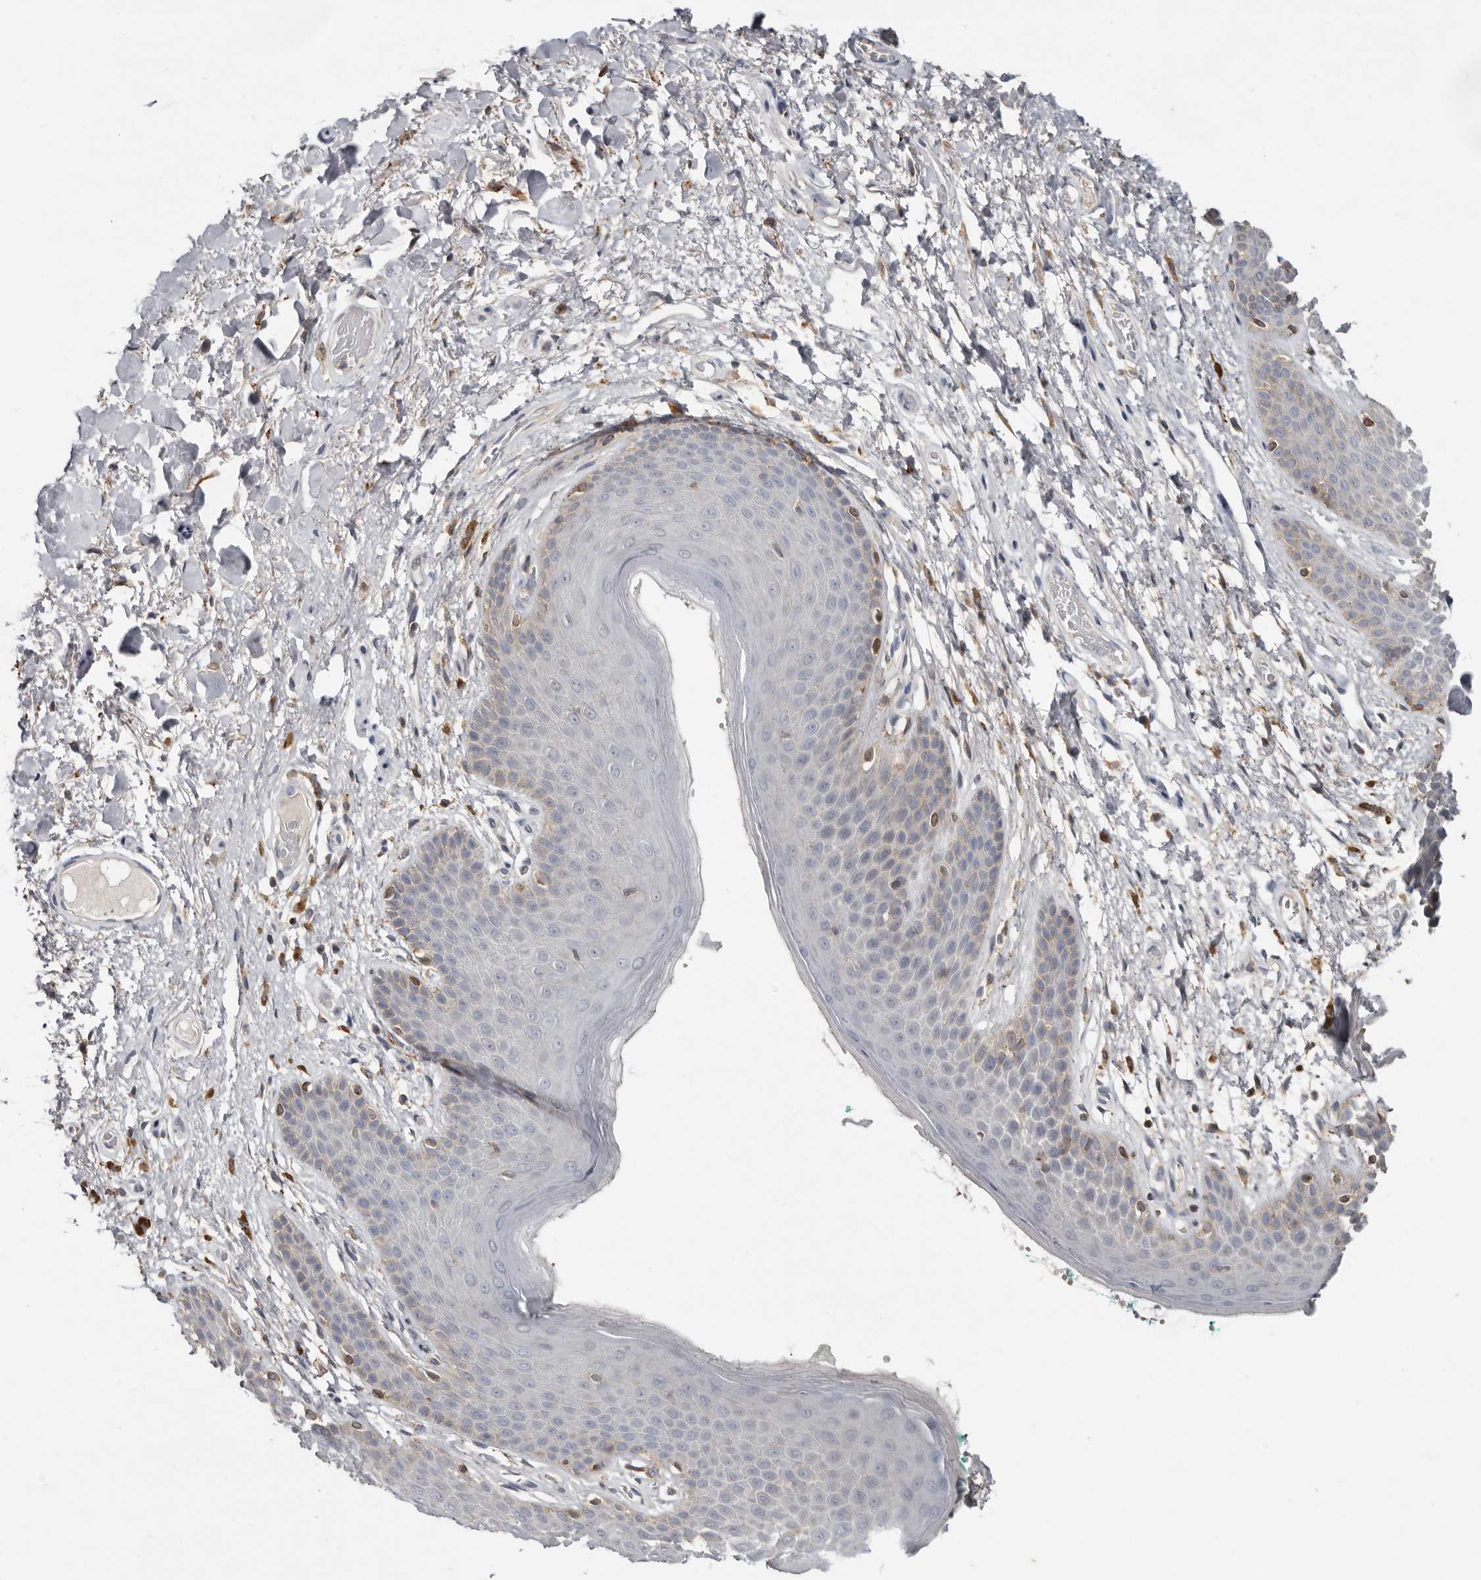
{"staining": {"intensity": "weak", "quantity": "<25%", "location": "cytoplasmic/membranous"}, "tissue": "skin", "cell_type": "Epidermal cells", "image_type": "normal", "snomed": [{"axis": "morphology", "description": "Normal tissue, NOS"}, {"axis": "topography", "description": "Anal"}], "caption": "Protein analysis of unremarkable skin shows no significant expression in epidermal cells.", "gene": "KIF26B", "patient": {"sex": "male", "age": 74}}